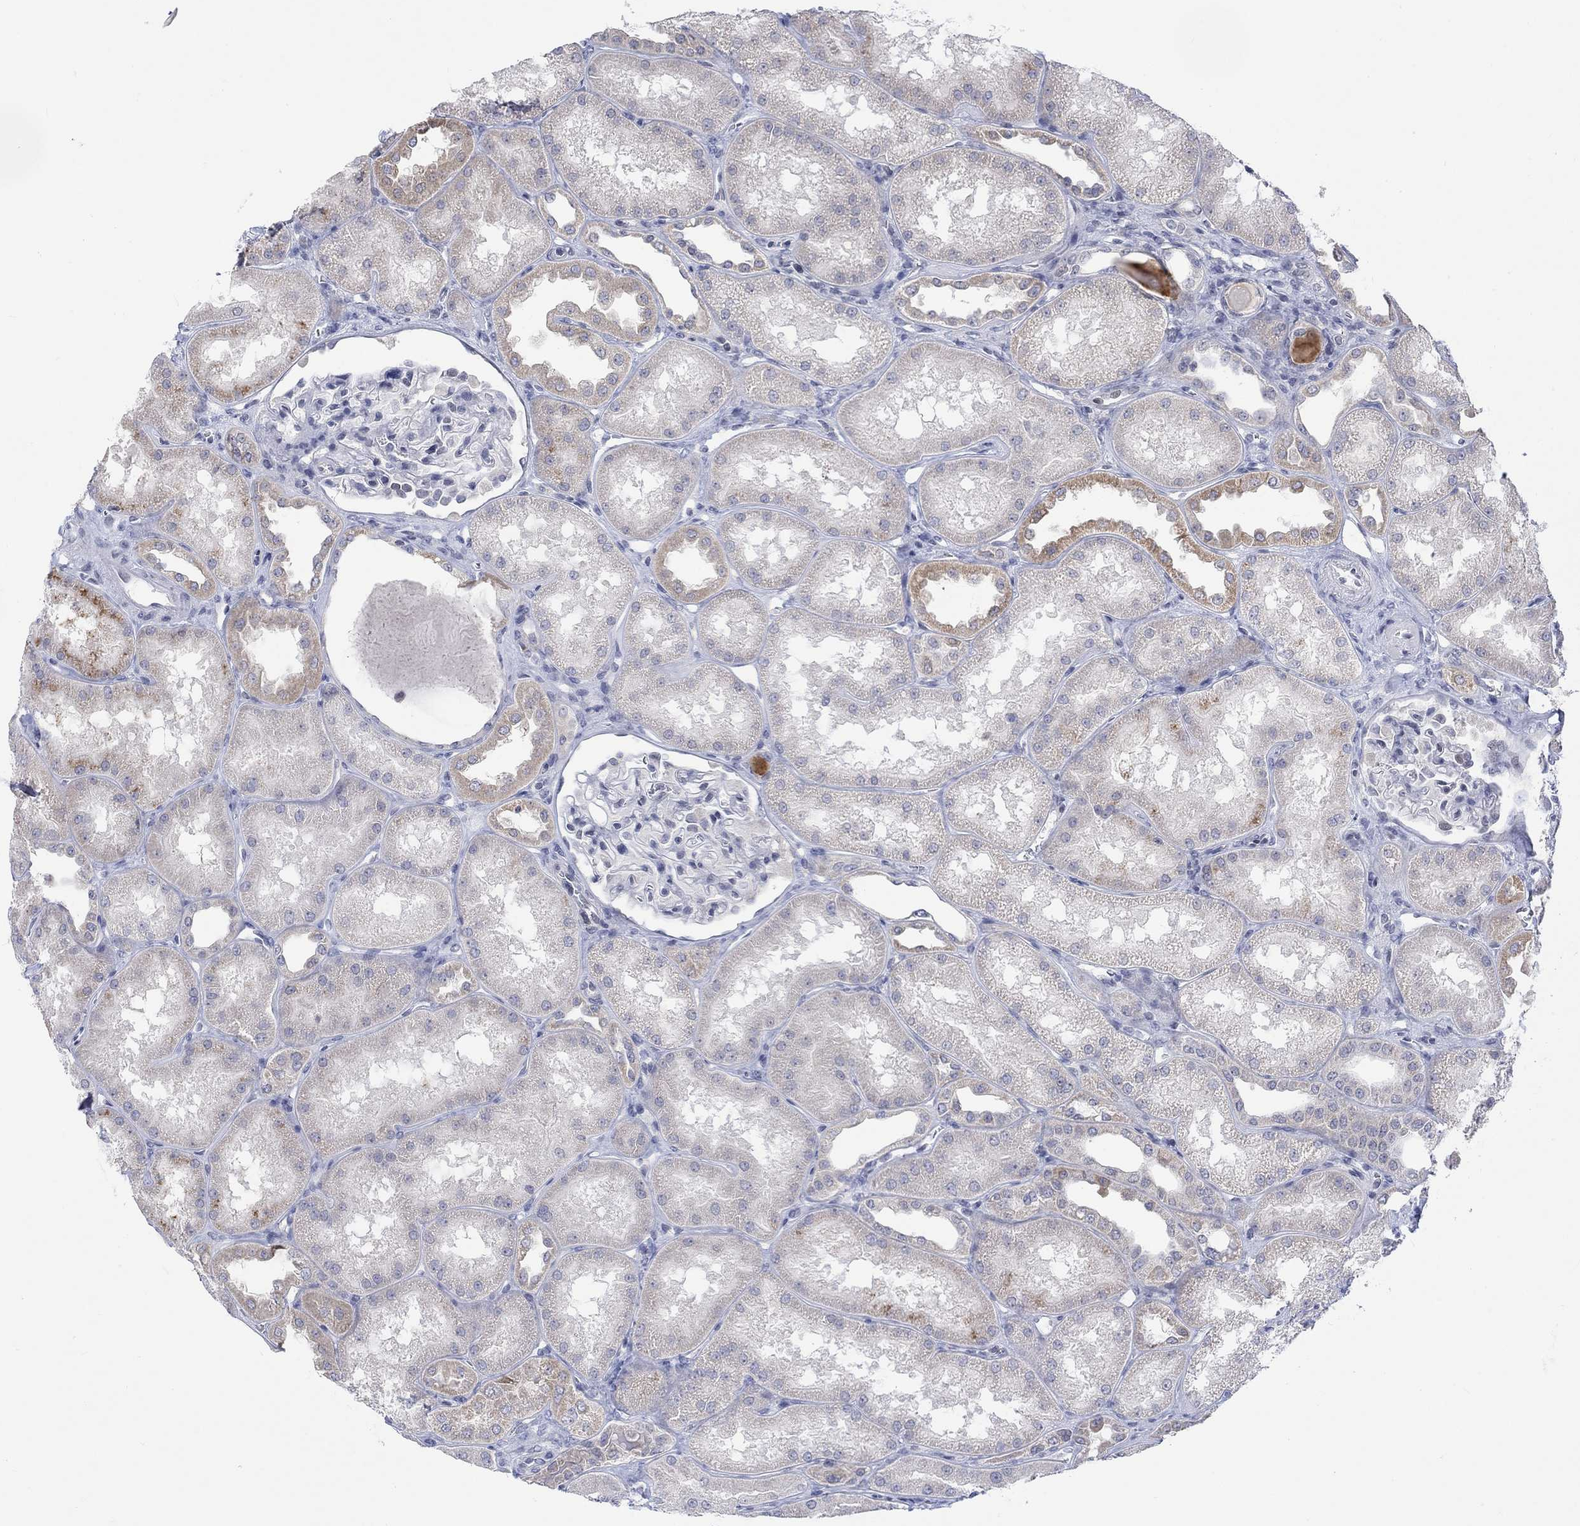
{"staining": {"intensity": "negative", "quantity": "none", "location": "none"}, "tissue": "kidney", "cell_type": "Cells in glomeruli", "image_type": "normal", "snomed": [{"axis": "morphology", "description": "Normal tissue, NOS"}, {"axis": "topography", "description": "Kidney"}], "caption": "Cells in glomeruli are negative for brown protein staining in benign kidney.", "gene": "DCX", "patient": {"sex": "male", "age": 61}}